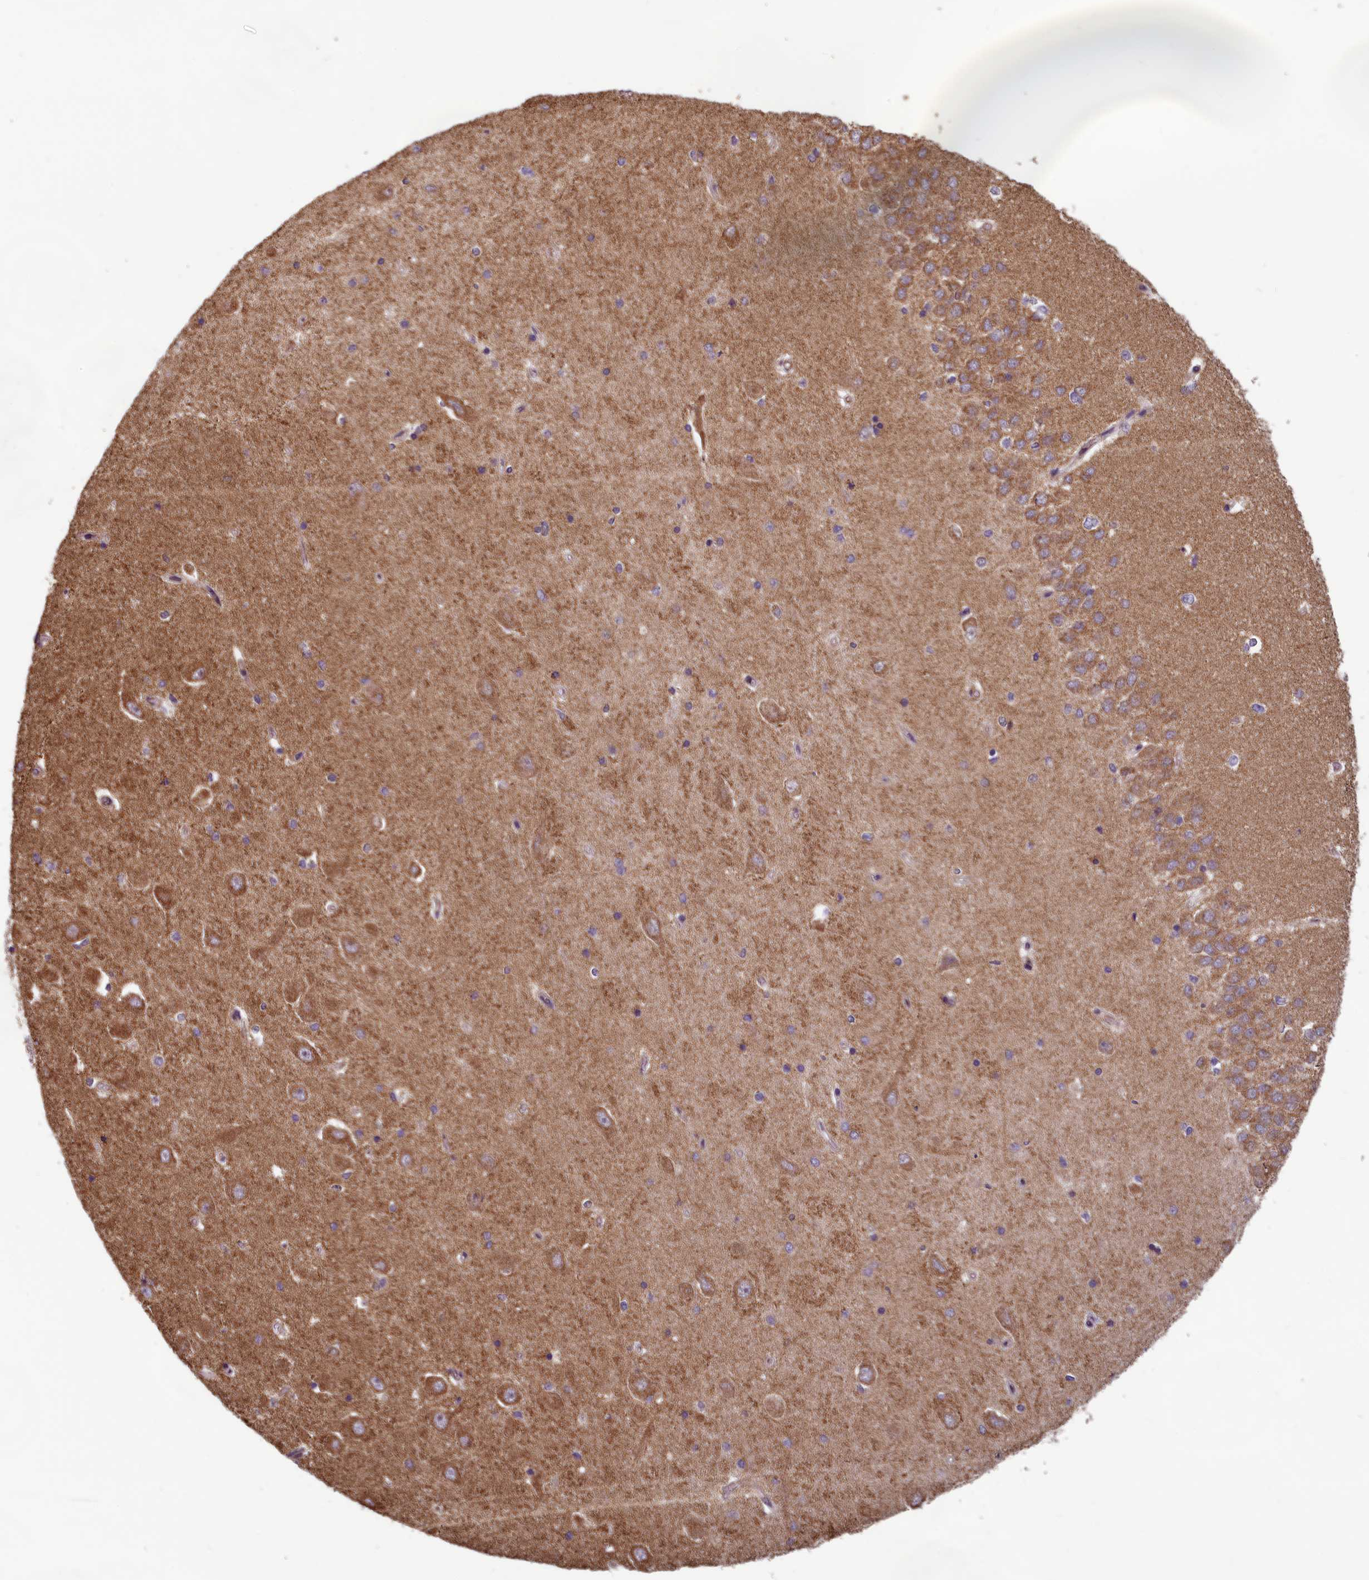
{"staining": {"intensity": "weak", "quantity": "<25%", "location": "cytoplasmic/membranous,nuclear"}, "tissue": "hippocampus", "cell_type": "Glial cells", "image_type": "normal", "snomed": [{"axis": "morphology", "description": "Normal tissue, NOS"}, {"axis": "topography", "description": "Hippocampus"}], "caption": "Benign hippocampus was stained to show a protein in brown. There is no significant positivity in glial cells. The staining is performed using DAB brown chromogen with nuclei counter-stained in using hematoxylin.", "gene": "CCDC15", "patient": {"sex": "male", "age": 45}}